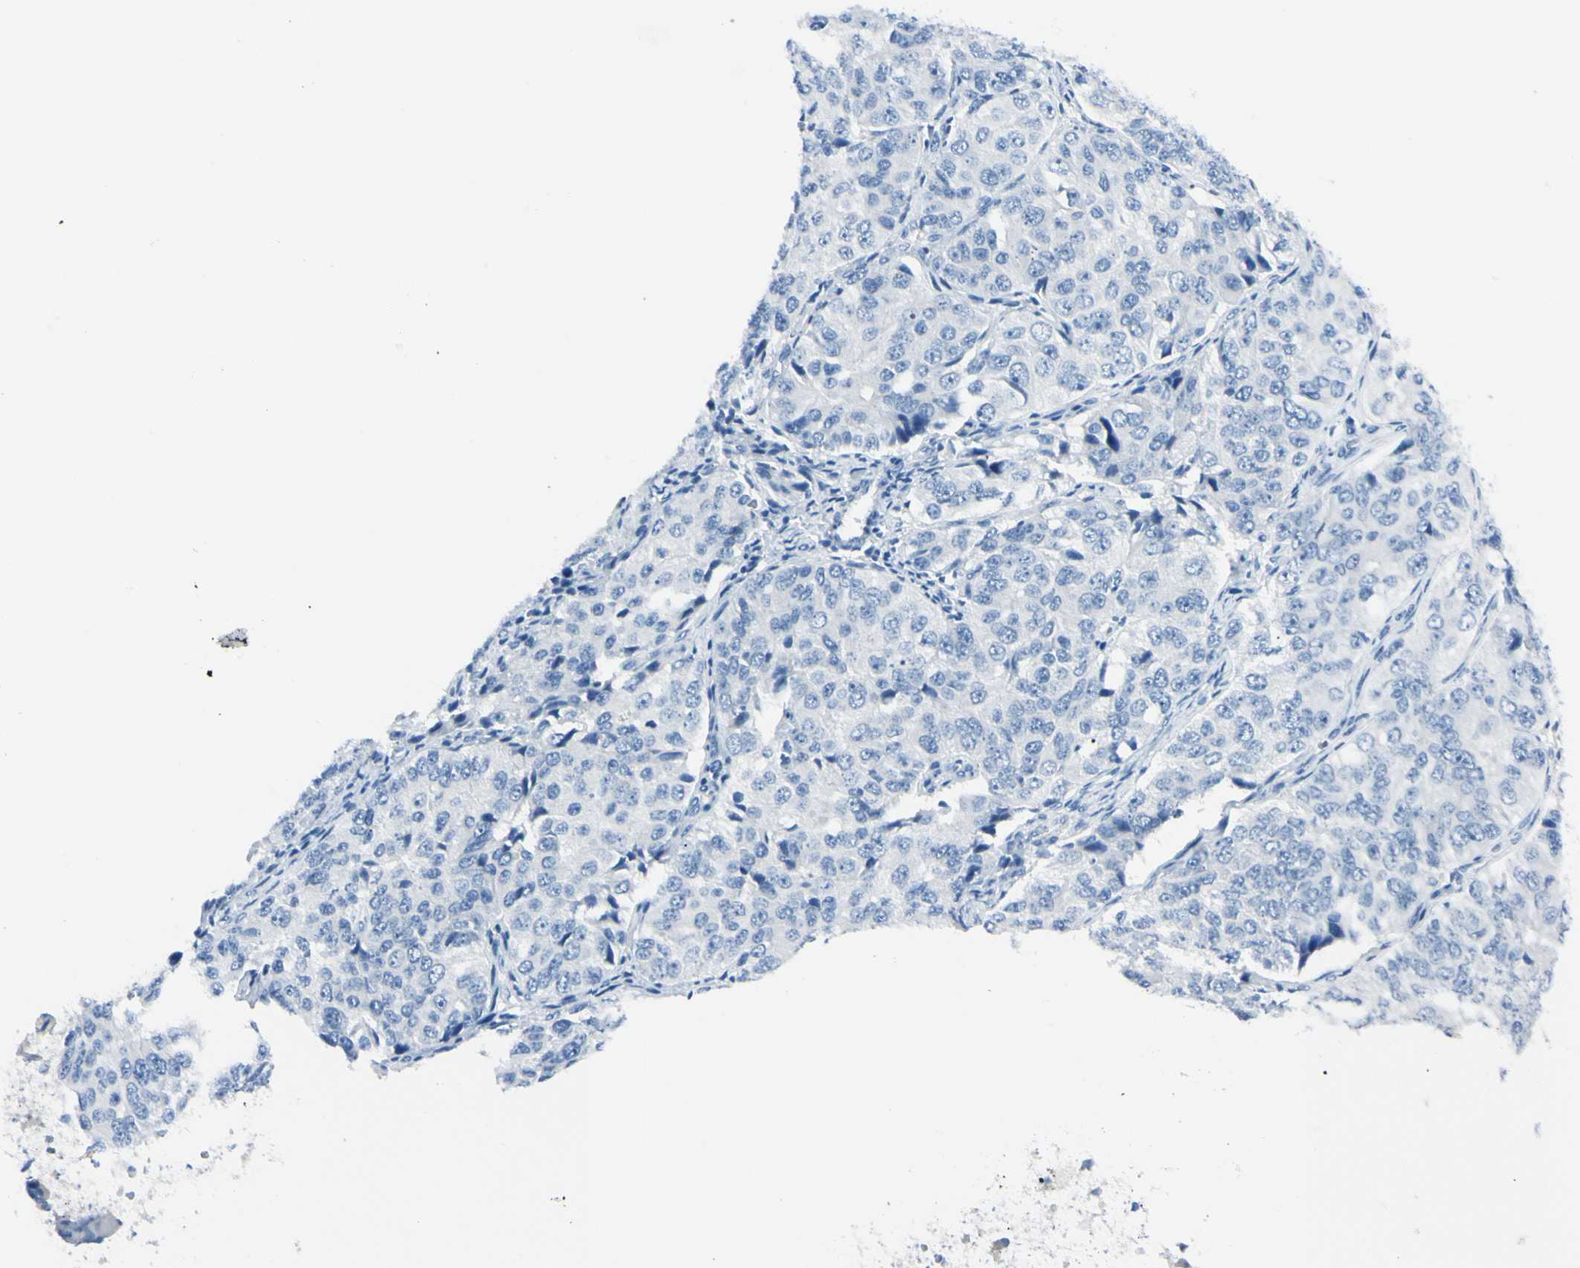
{"staining": {"intensity": "negative", "quantity": "none", "location": "none"}, "tissue": "ovarian cancer", "cell_type": "Tumor cells", "image_type": "cancer", "snomed": [{"axis": "morphology", "description": "Carcinoma, endometroid"}, {"axis": "topography", "description": "Ovary"}], "caption": "High magnification brightfield microscopy of ovarian cancer (endometroid carcinoma) stained with DAB (brown) and counterstained with hematoxylin (blue): tumor cells show no significant positivity.", "gene": "FOLH1", "patient": {"sex": "female", "age": 51}}